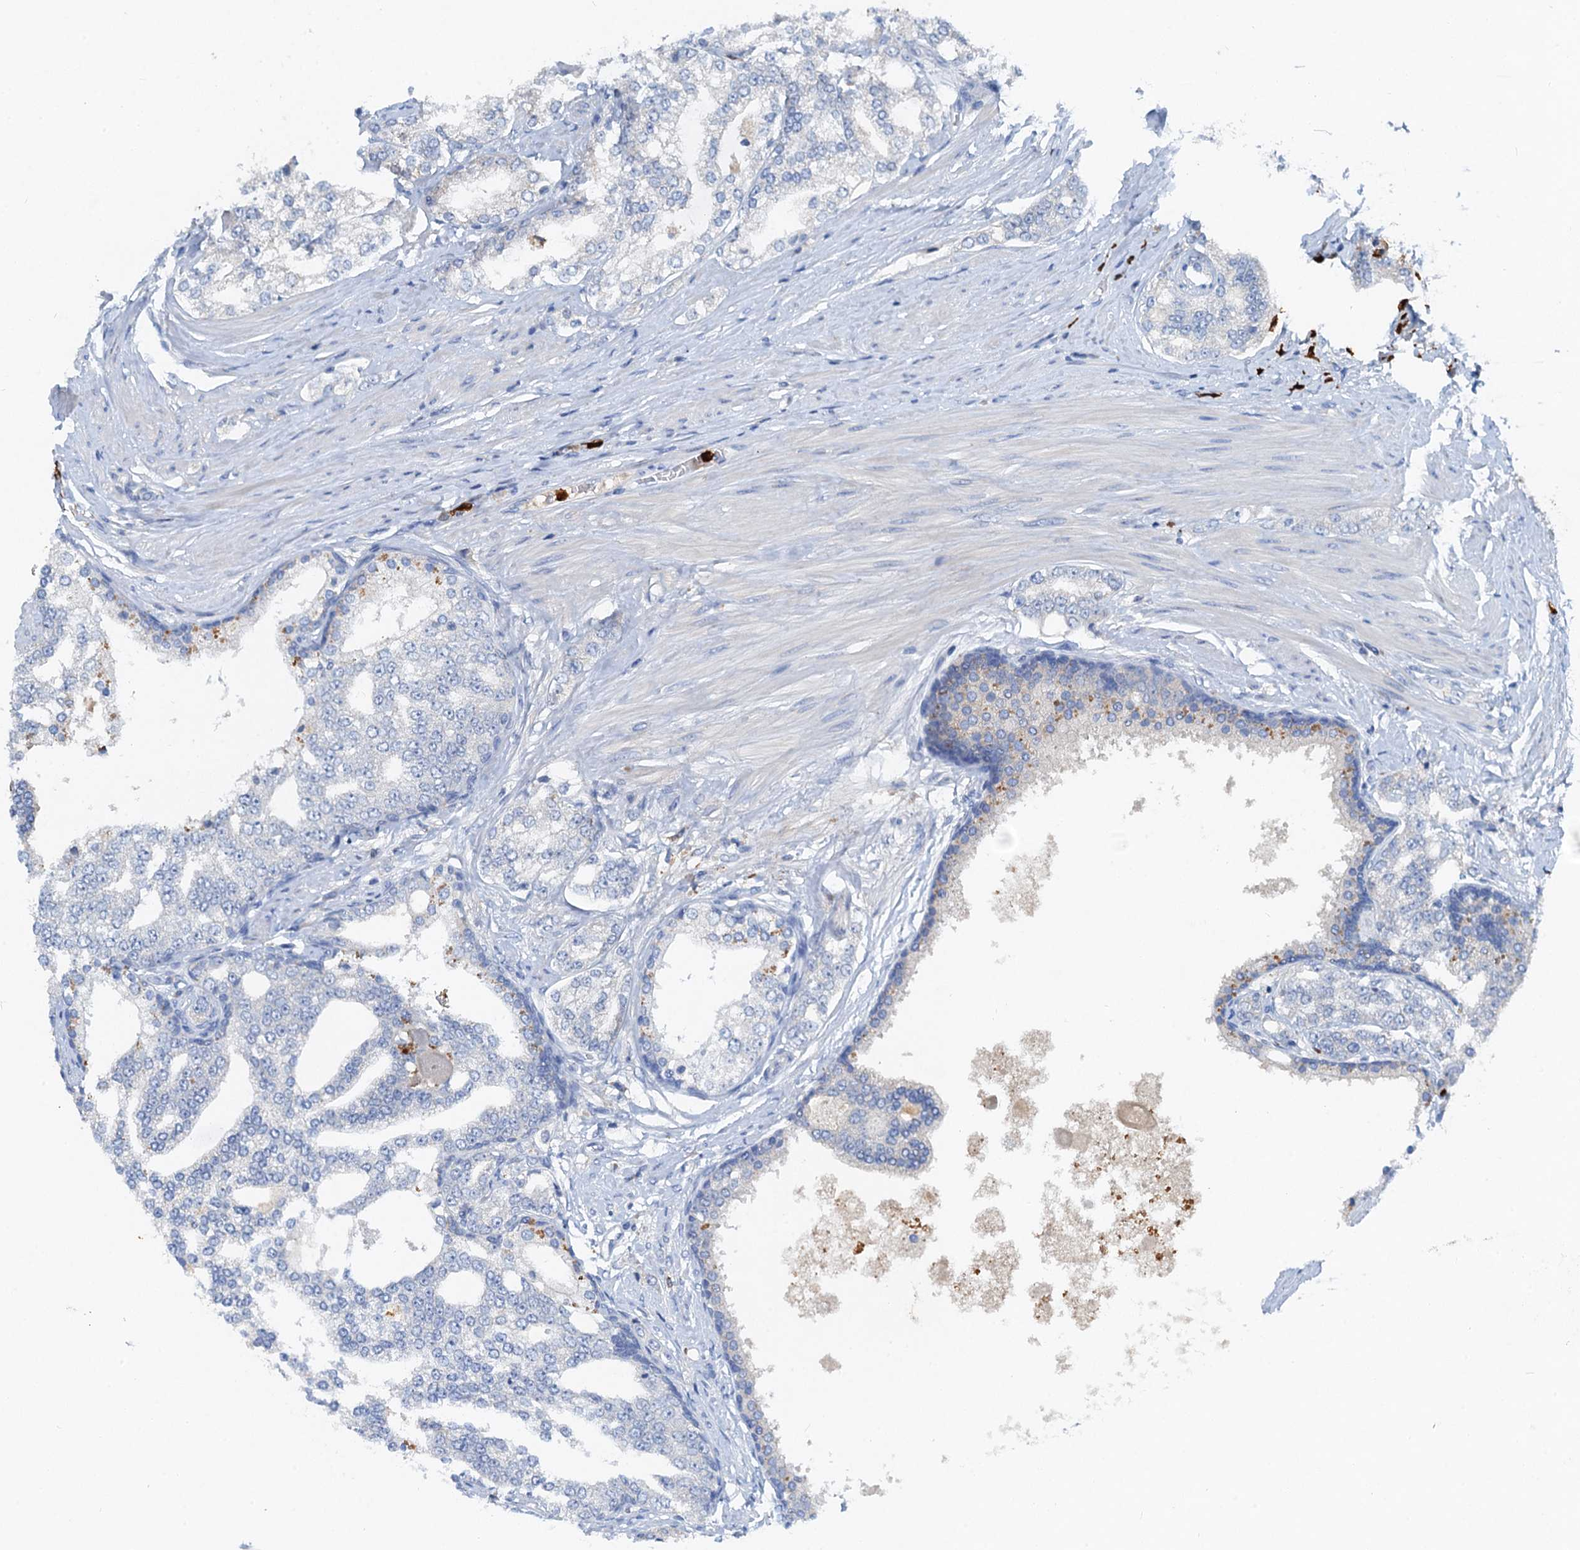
{"staining": {"intensity": "negative", "quantity": "none", "location": "none"}, "tissue": "prostate cancer", "cell_type": "Tumor cells", "image_type": "cancer", "snomed": [{"axis": "morphology", "description": "Adenocarcinoma, High grade"}, {"axis": "topography", "description": "Prostate"}], "caption": "Image shows no significant protein expression in tumor cells of adenocarcinoma (high-grade) (prostate).", "gene": "OTOA", "patient": {"sex": "male", "age": 64}}